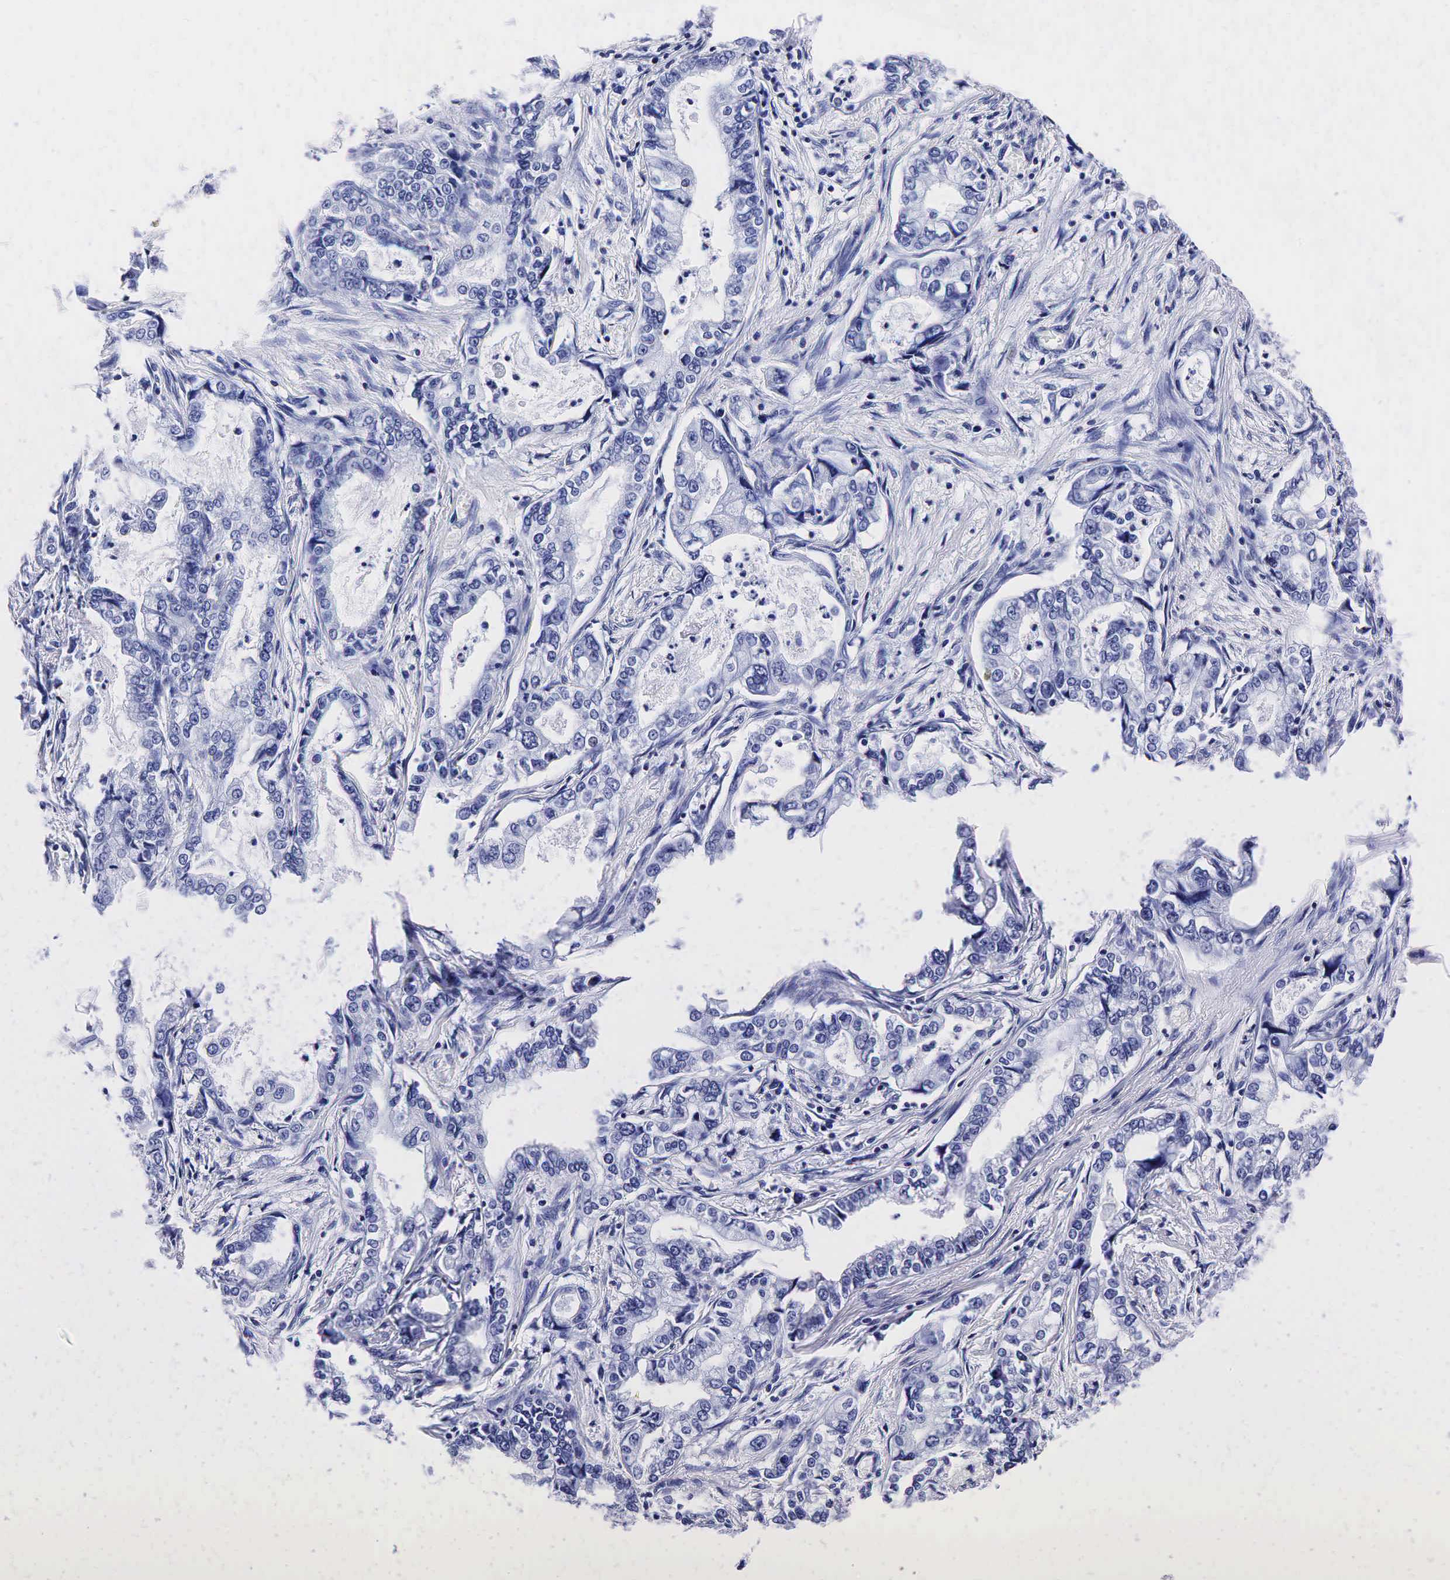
{"staining": {"intensity": "negative", "quantity": "none", "location": "none"}, "tissue": "stomach cancer", "cell_type": "Tumor cells", "image_type": "cancer", "snomed": [{"axis": "morphology", "description": "Adenocarcinoma, NOS"}, {"axis": "topography", "description": "Pancreas"}, {"axis": "topography", "description": "Stomach, upper"}], "caption": "This is an immunohistochemistry histopathology image of stomach adenocarcinoma. There is no expression in tumor cells.", "gene": "TG", "patient": {"sex": "male", "age": 77}}